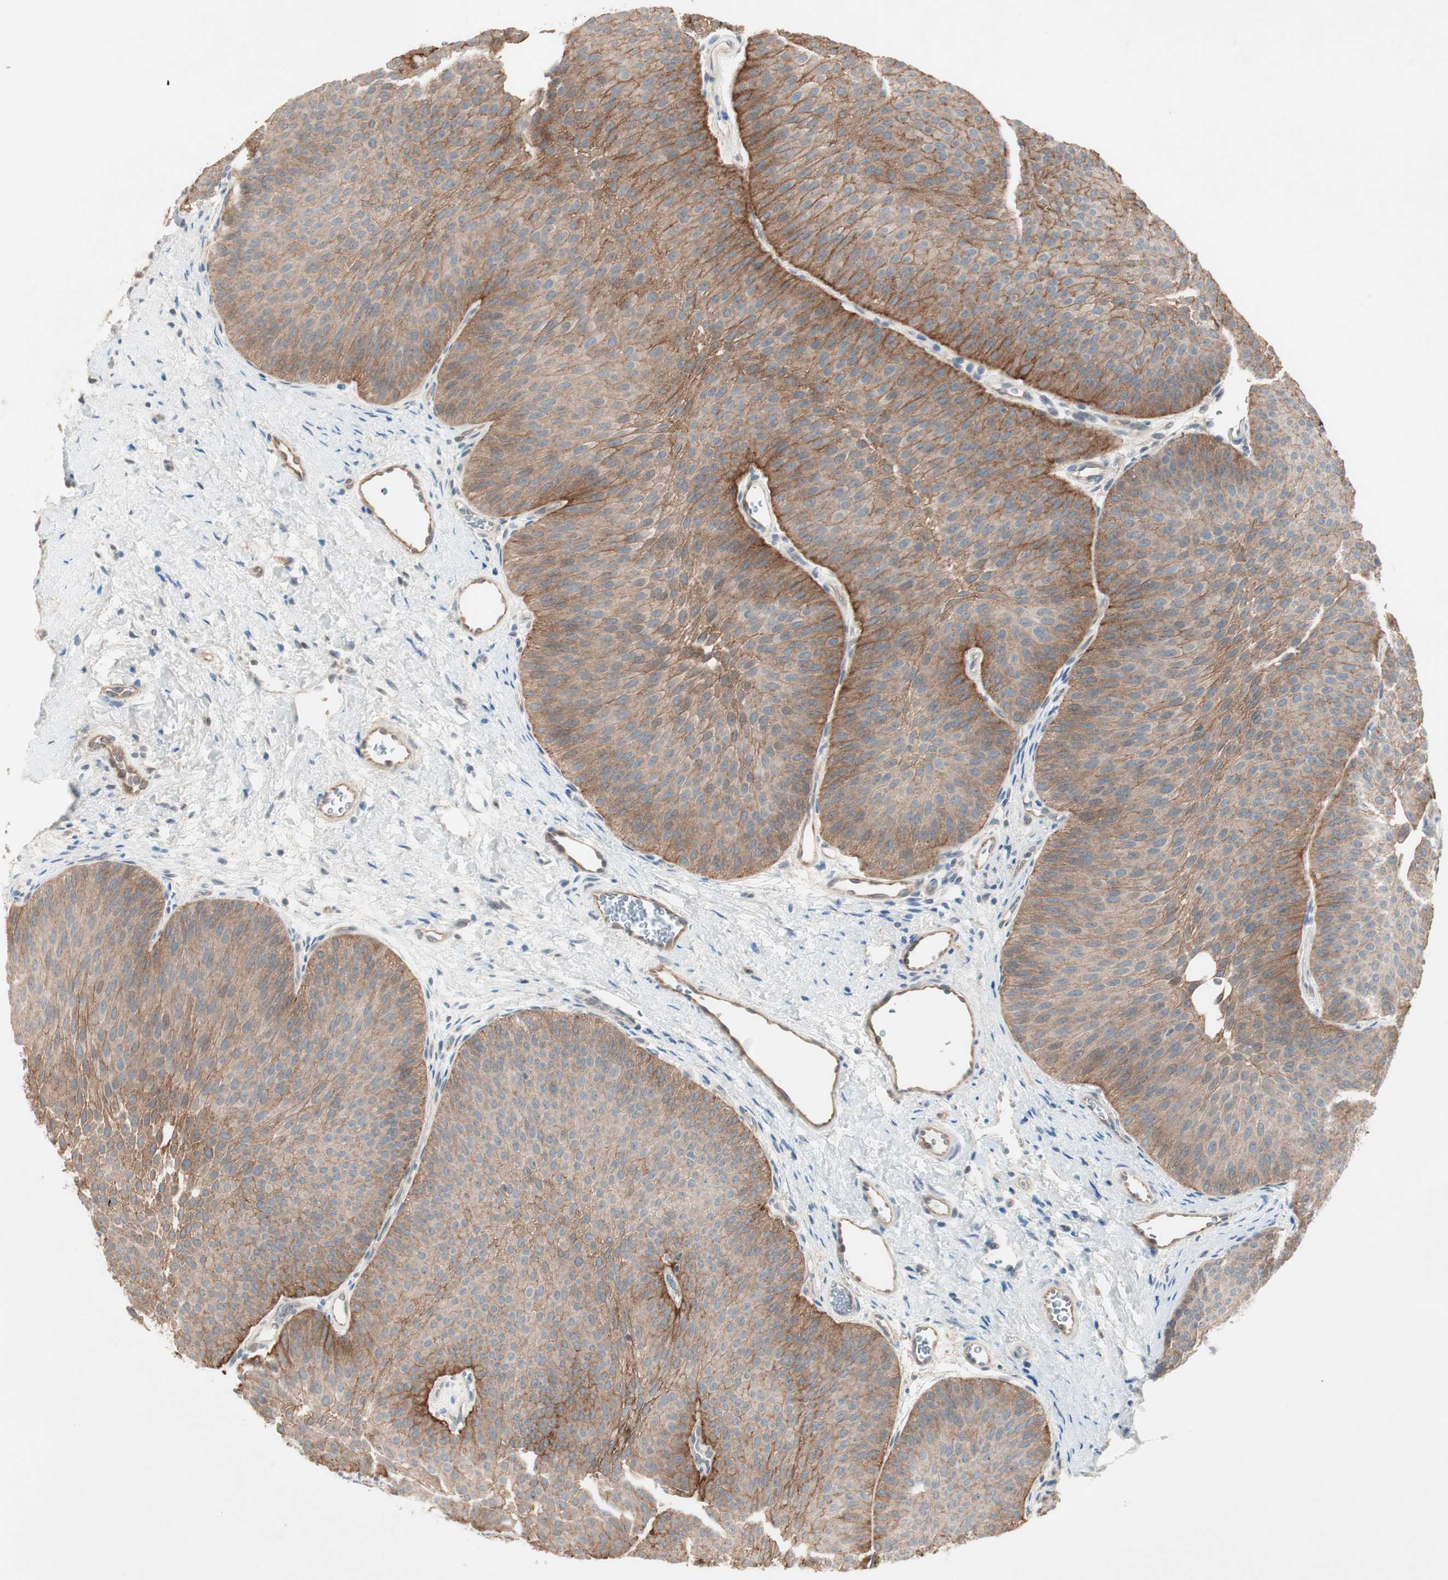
{"staining": {"intensity": "moderate", "quantity": ">75%", "location": "cytoplasmic/membranous"}, "tissue": "urothelial cancer", "cell_type": "Tumor cells", "image_type": "cancer", "snomed": [{"axis": "morphology", "description": "Urothelial carcinoma, Low grade"}, {"axis": "topography", "description": "Urinary bladder"}], "caption": "IHC (DAB (3,3'-diaminobenzidine)) staining of human urothelial cancer shows moderate cytoplasmic/membranous protein positivity in about >75% of tumor cells.", "gene": "ITGB4", "patient": {"sex": "female", "age": 60}}